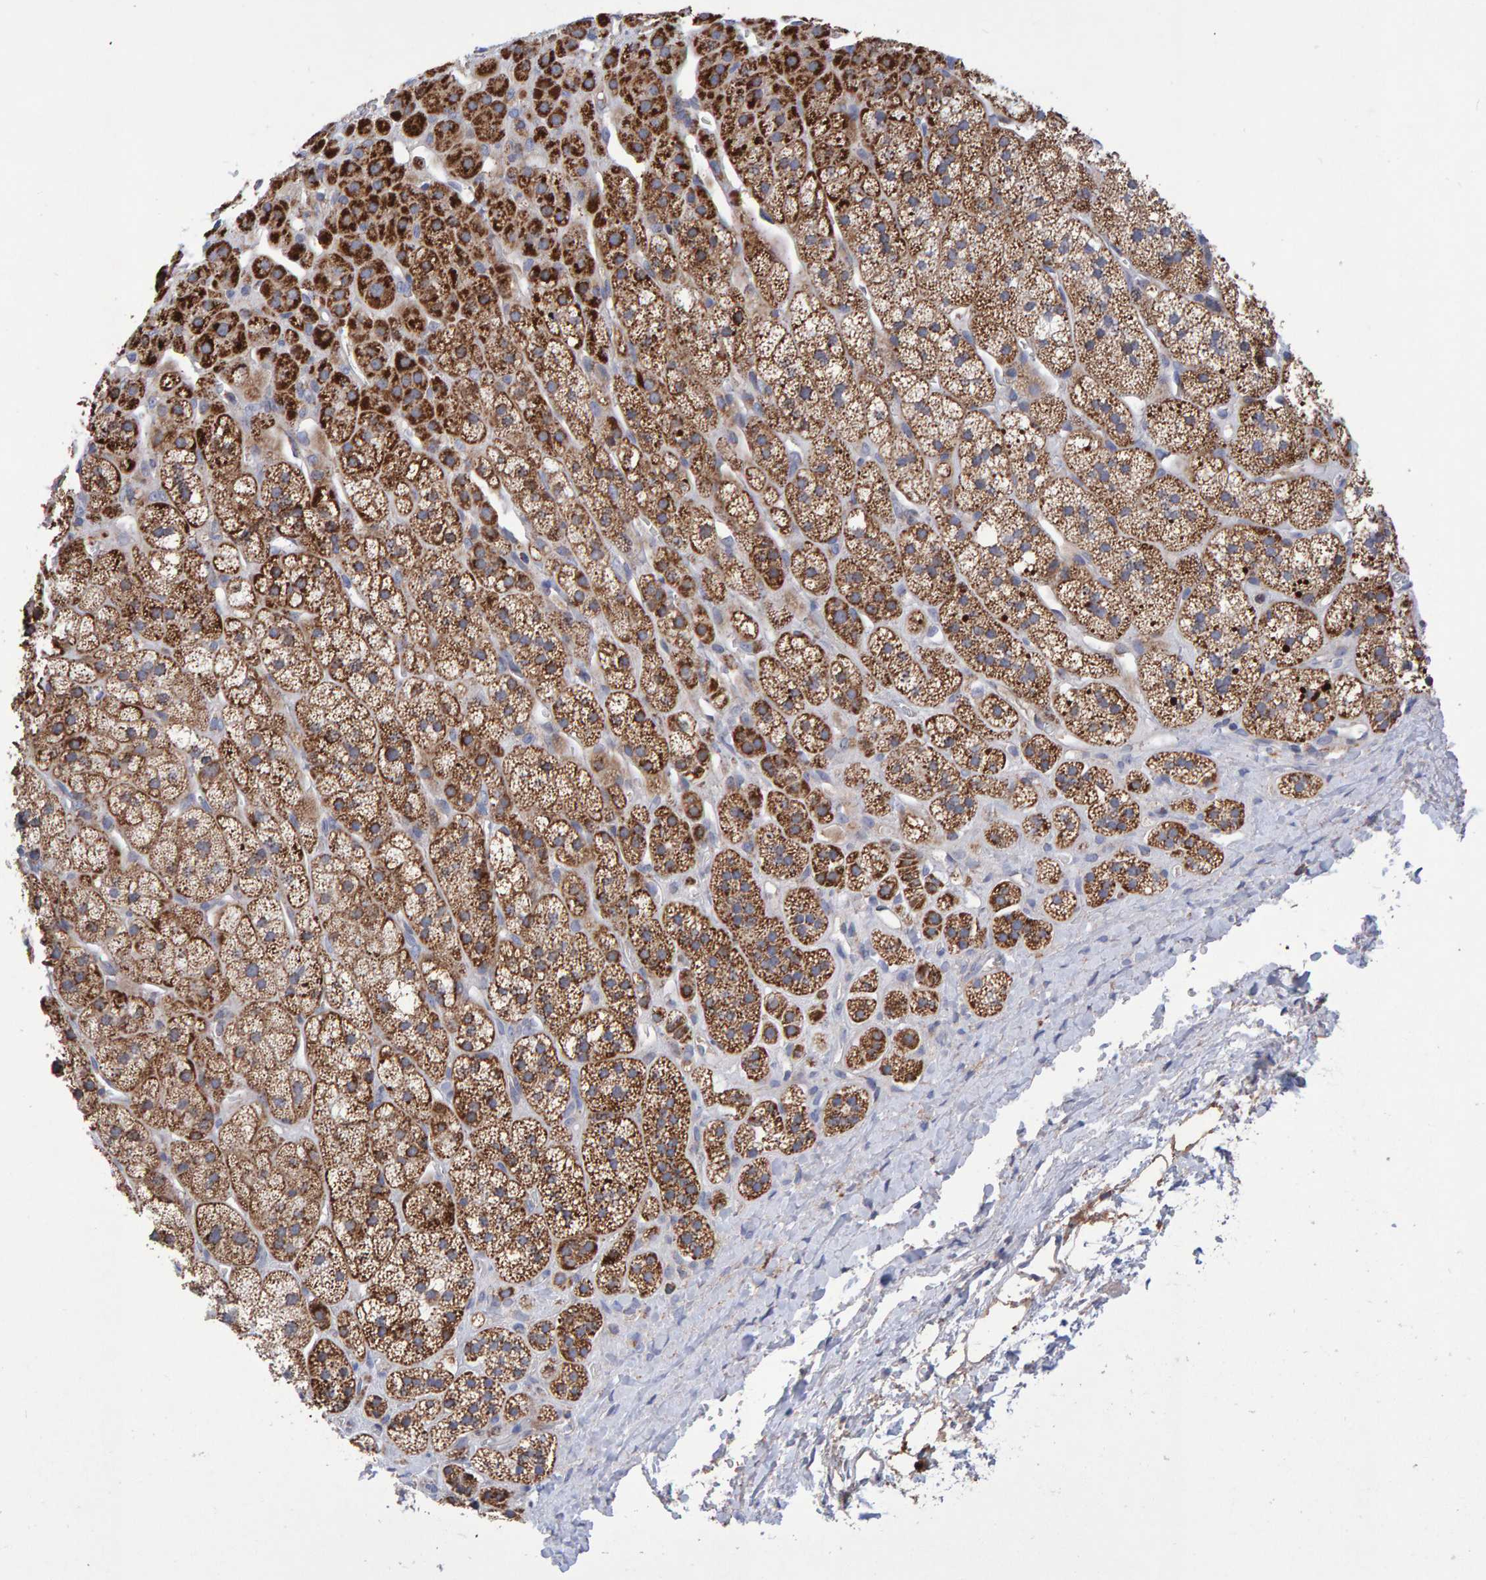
{"staining": {"intensity": "strong", "quantity": "25%-75%", "location": "cytoplasmic/membranous"}, "tissue": "adrenal gland", "cell_type": "Glandular cells", "image_type": "normal", "snomed": [{"axis": "morphology", "description": "Normal tissue, NOS"}, {"axis": "topography", "description": "Adrenal gland"}], "caption": "IHC histopathology image of benign adrenal gland stained for a protein (brown), which shows high levels of strong cytoplasmic/membranous positivity in approximately 25%-75% of glandular cells.", "gene": "EFR3A", "patient": {"sex": "male", "age": 56}}